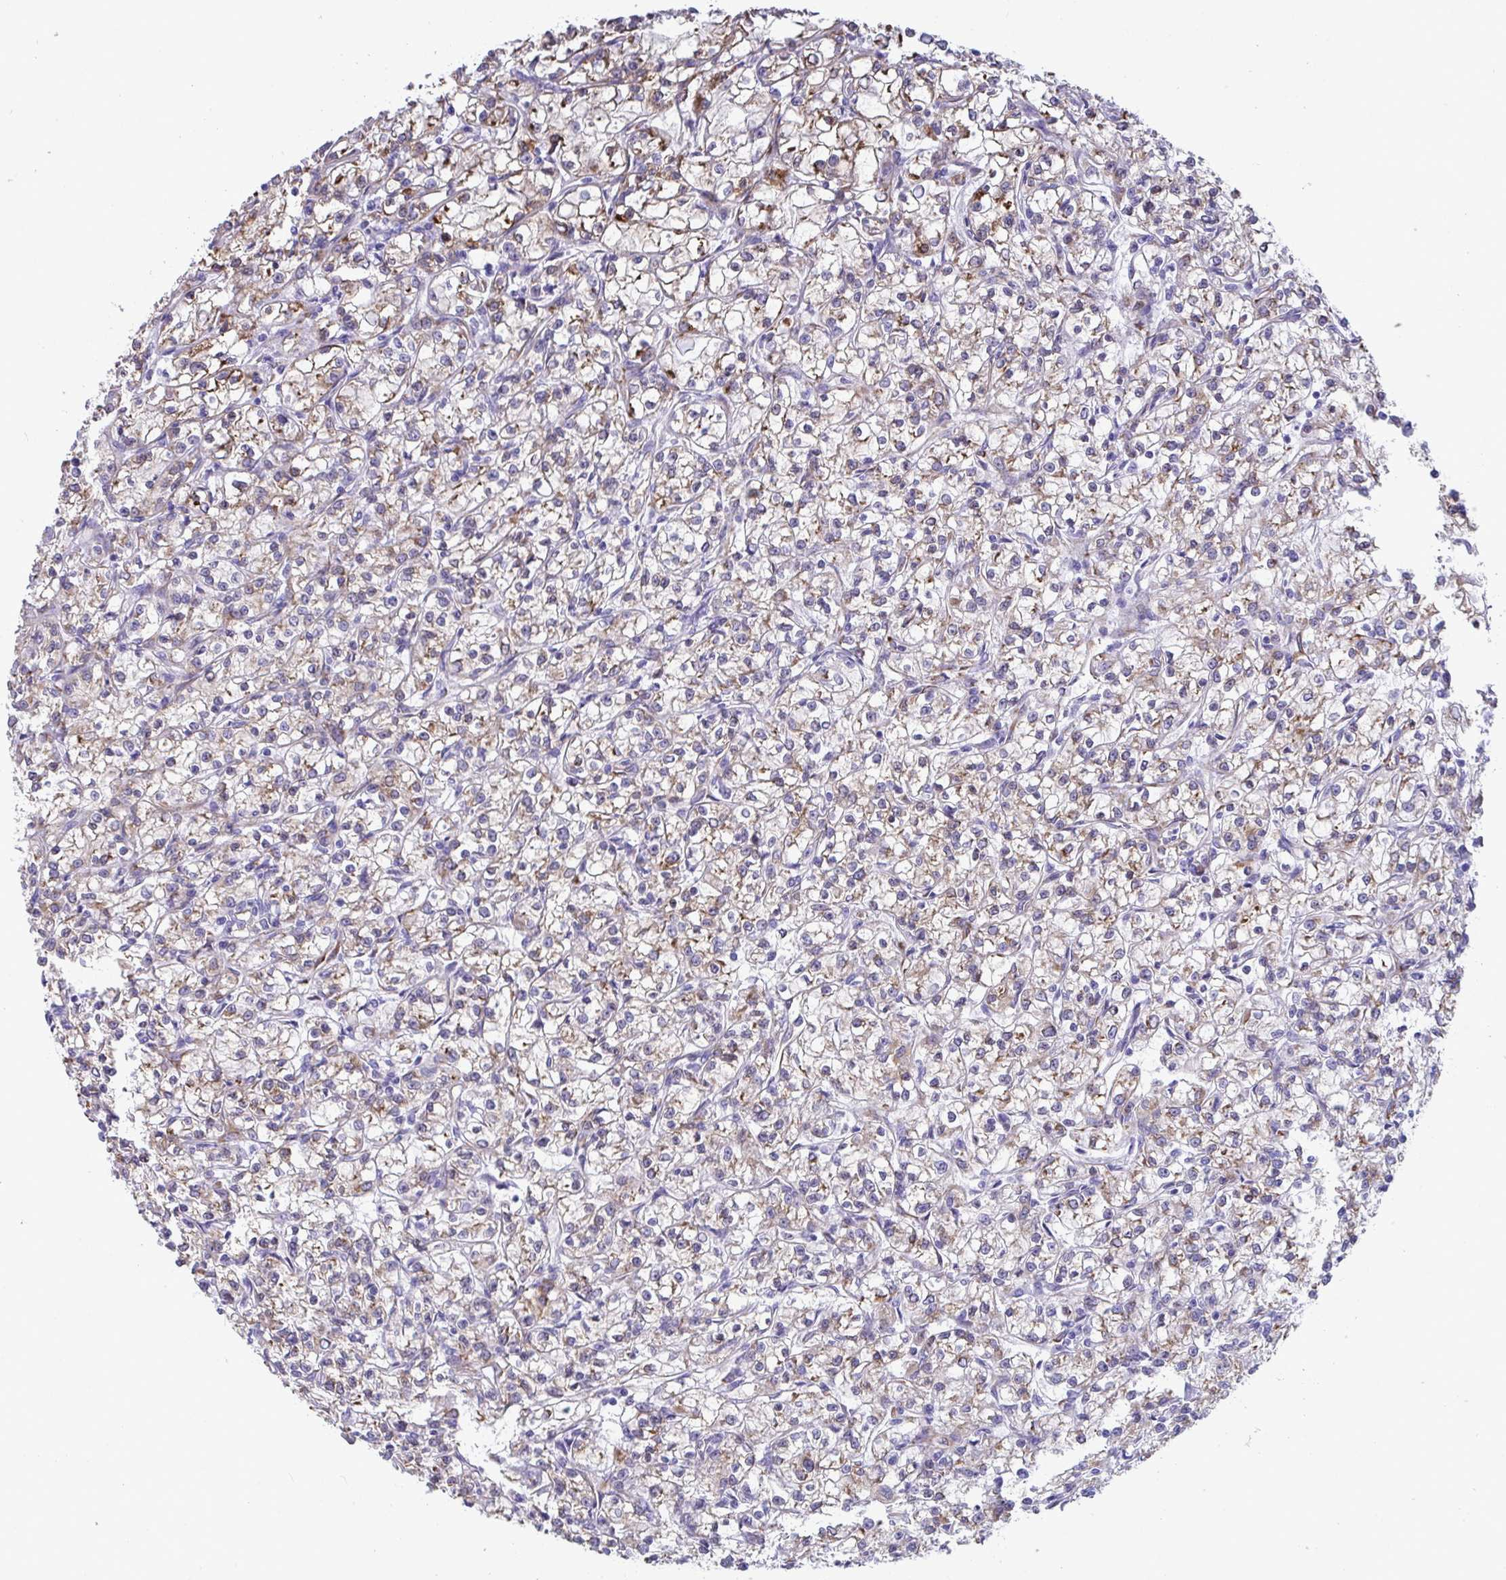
{"staining": {"intensity": "moderate", "quantity": ">75%", "location": "cytoplasmic/membranous"}, "tissue": "renal cancer", "cell_type": "Tumor cells", "image_type": "cancer", "snomed": [{"axis": "morphology", "description": "Adenocarcinoma, NOS"}, {"axis": "topography", "description": "Kidney"}], "caption": "The histopathology image reveals staining of renal cancer (adenocarcinoma), revealing moderate cytoplasmic/membranous protein staining (brown color) within tumor cells.", "gene": "ASPH", "patient": {"sex": "female", "age": 59}}